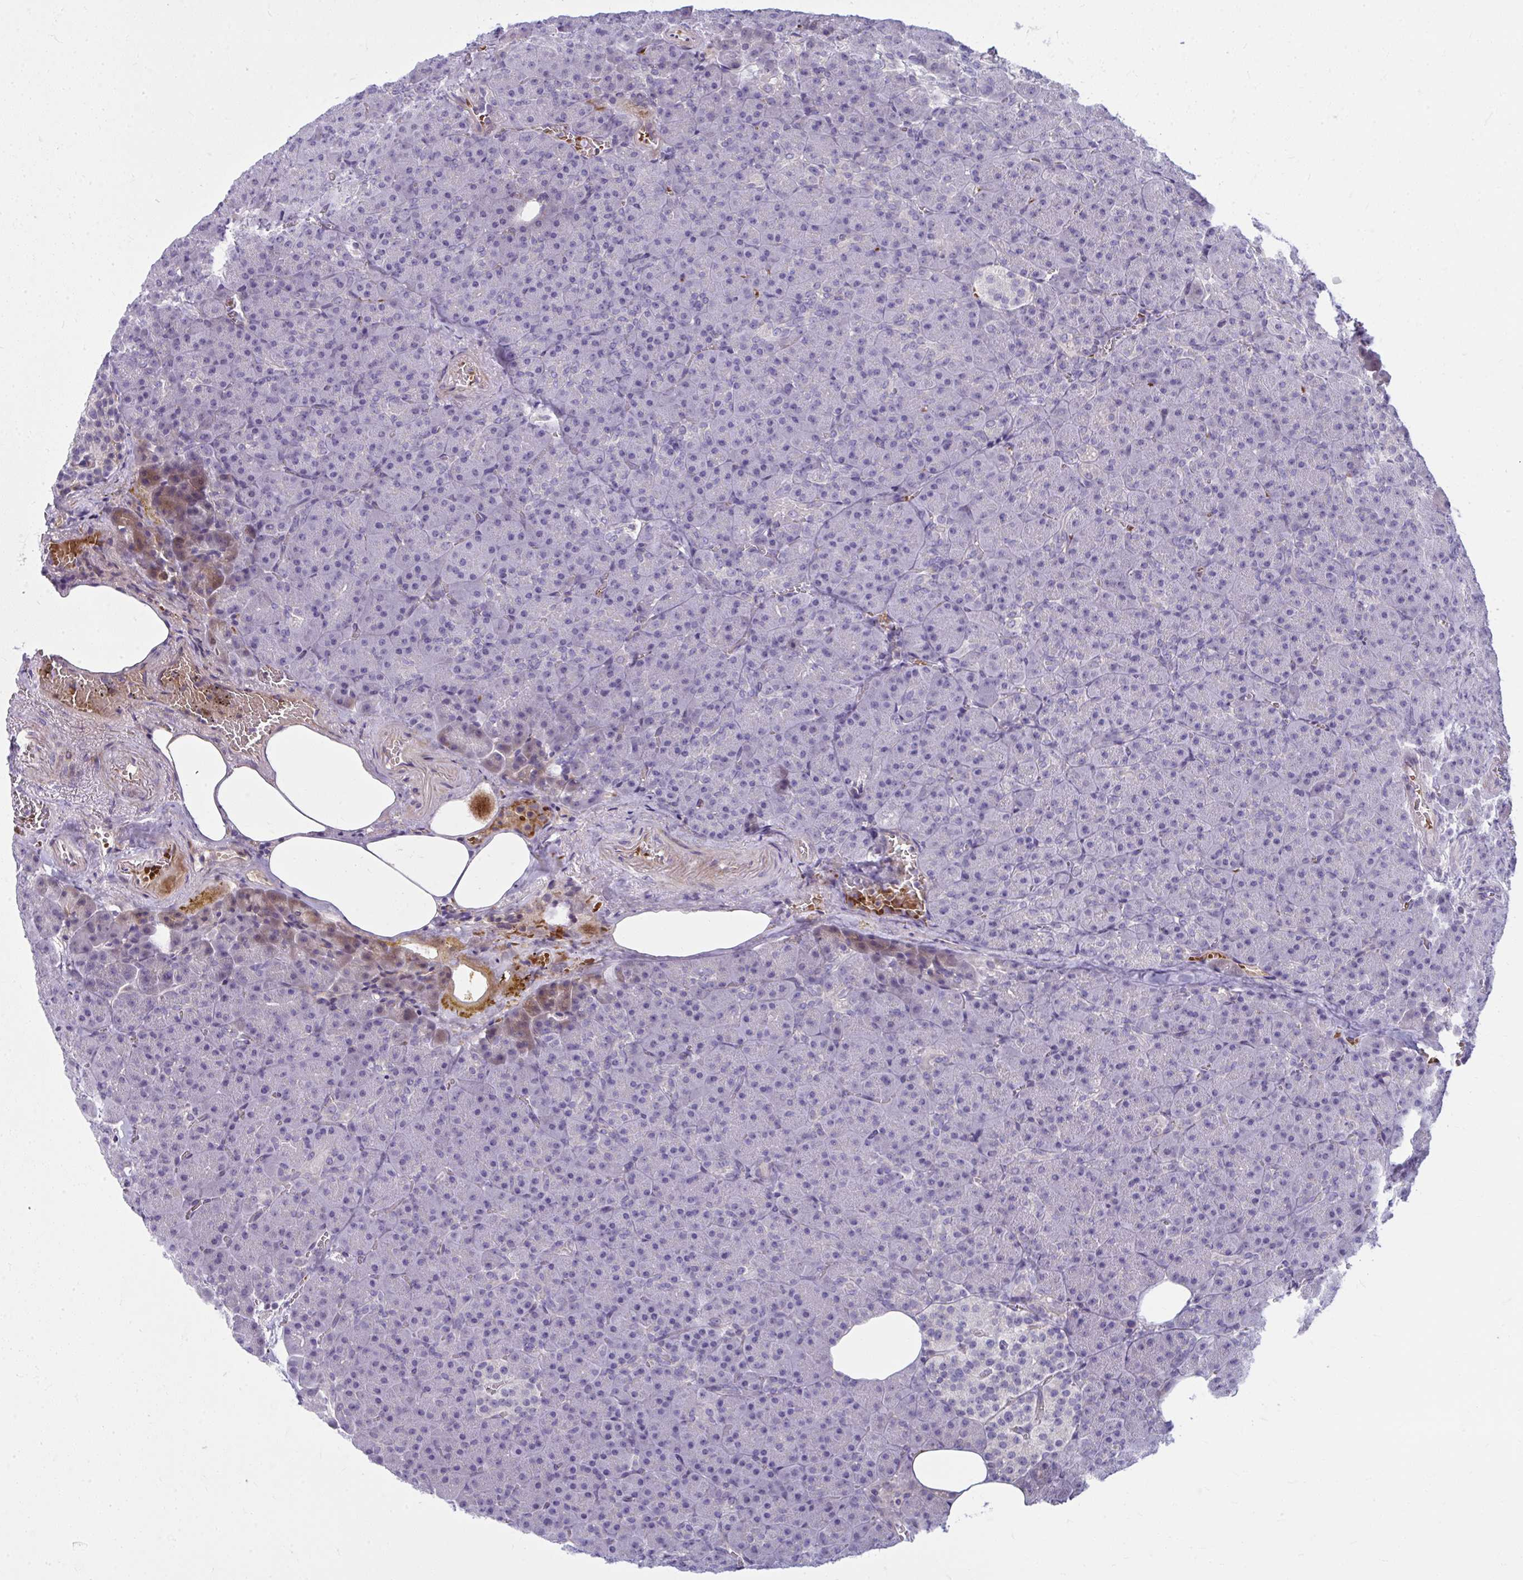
{"staining": {"intensity": "weak", "quantity": "<25%", "location": "cytoplasmic/membranous"}, "tissue": "pancreas", "cell_type": "Exocrine glandular cells", "image_type": "normal", "snomed": [{"axis": "morphology", "description": "Normal tissue, NOS"}, {"axis": "topography", "description": "Pancreas"}], "caption": "Immunohistochemical staining of normal human pancreas exhibits no significant expression in exocrine glandular cells.", "gene": "SLC14A1", "patient": {"sex": "female", "age": 74}}